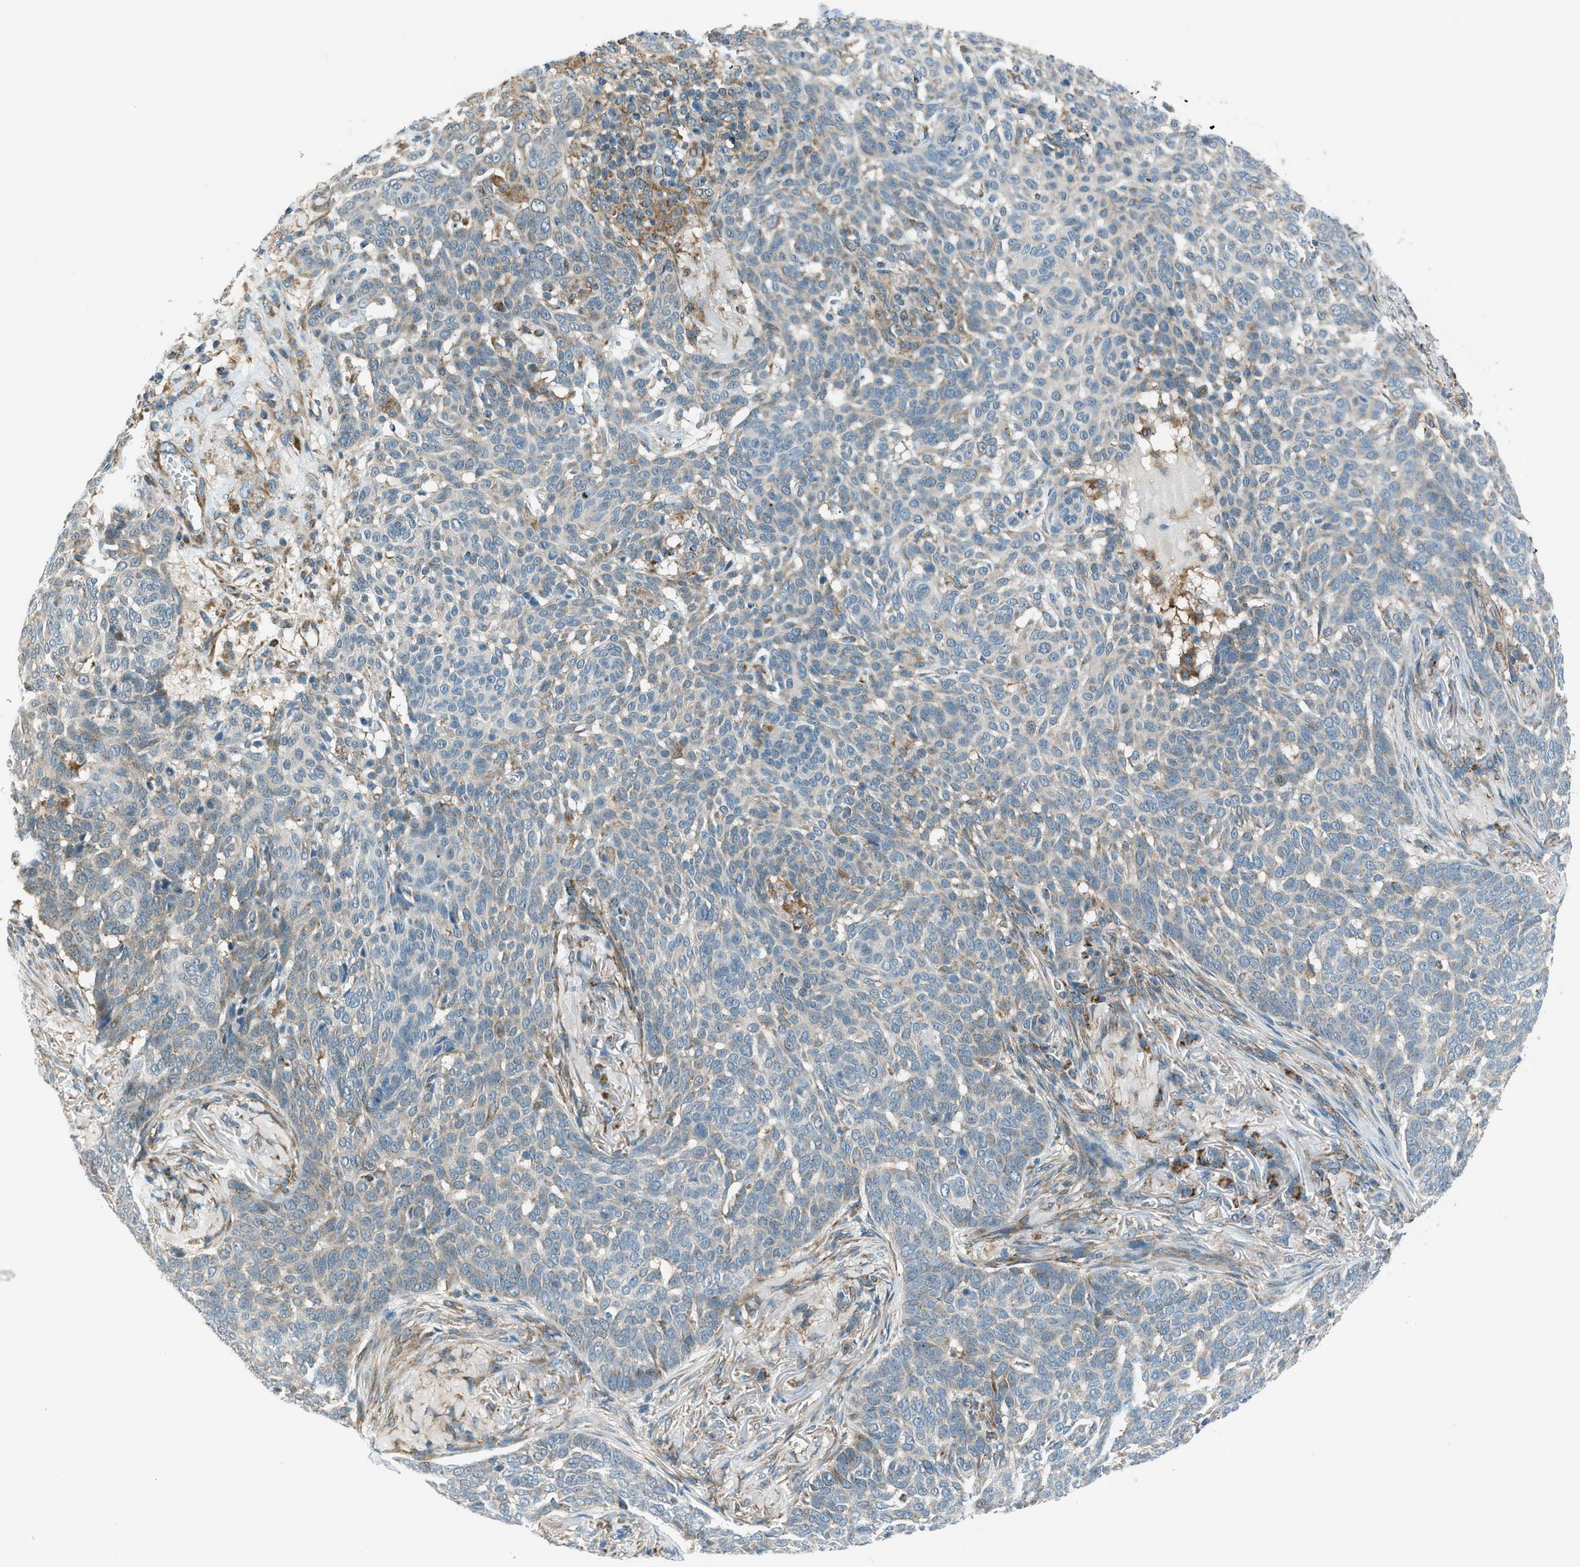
{"staining": {"intensity": "negative", "quantity": "none", "location": "none"}, "tissue": "skin cancer", "cell_type": "Tumor cells", "image_type": "cancer", "snomed": [{"axis": "morphology", "description": "Basal cell carcinoma"}, {"axis": "topography", "description": "Skin"}], "caption": "A high-resolution photomicrograph shows IHC staining of skin basal cell carcinoma, which reveals no significant expression in tumor cells.", "gene": "PIGG", "patient": {"sex": "male", "age": 85}}